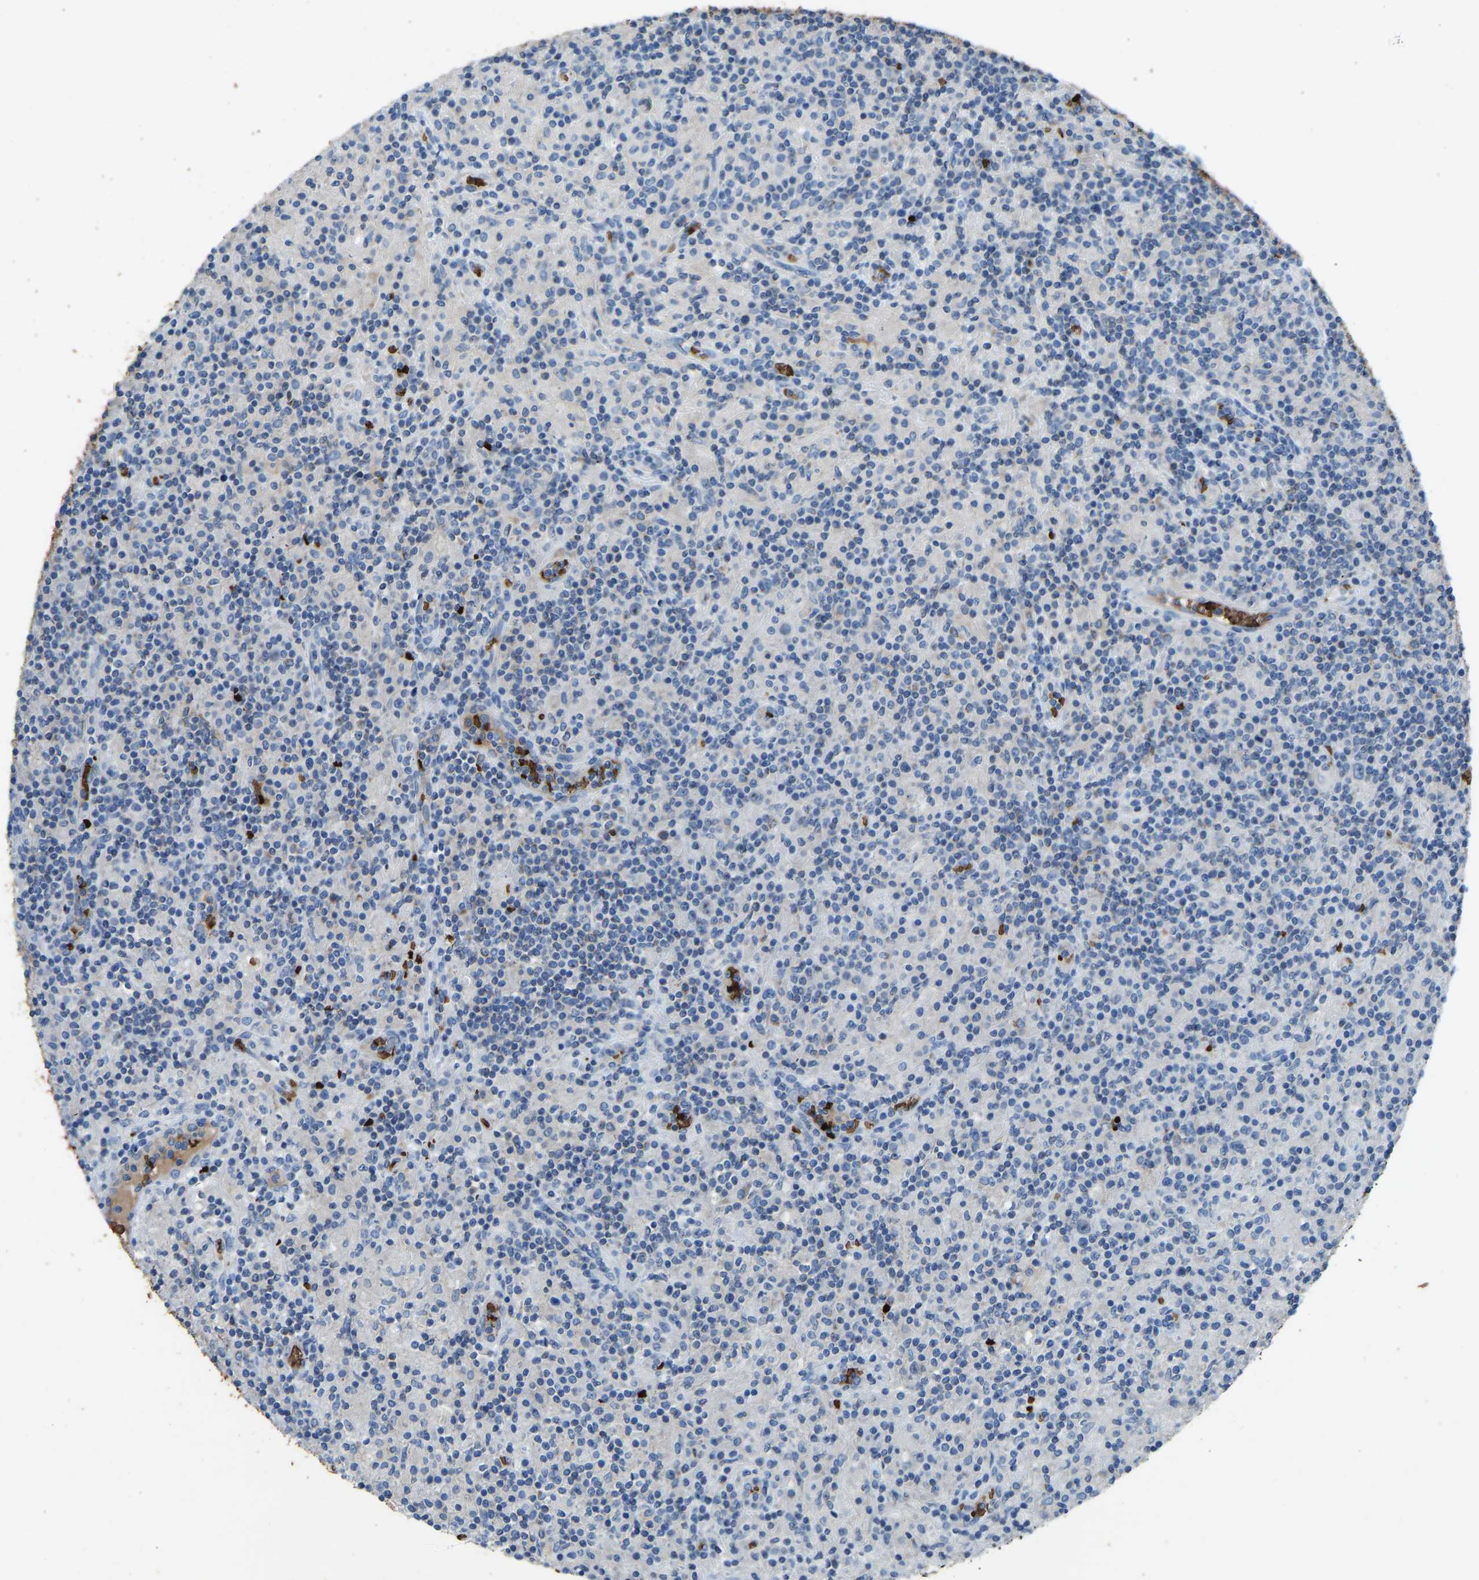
{"staining": {"intensity": "negative", "quantity": "none", "location": "none"}, "tissue": "lymphoma", "cell_type": "Tumor cells", "image_type": "cancer", "snomed": [{"axis": "morphology", "description": "Hodgkin's disease, NOS"}, {"axis": "topography", "description": "Lymph node"}], "caption": "A histopathology image of human lymphoma is negative for staining in tumor cells. (IHC, brightfield microscopy, high magnification).", "gene": "PIGS", "patient": {"sex": "male", "age": 70}}